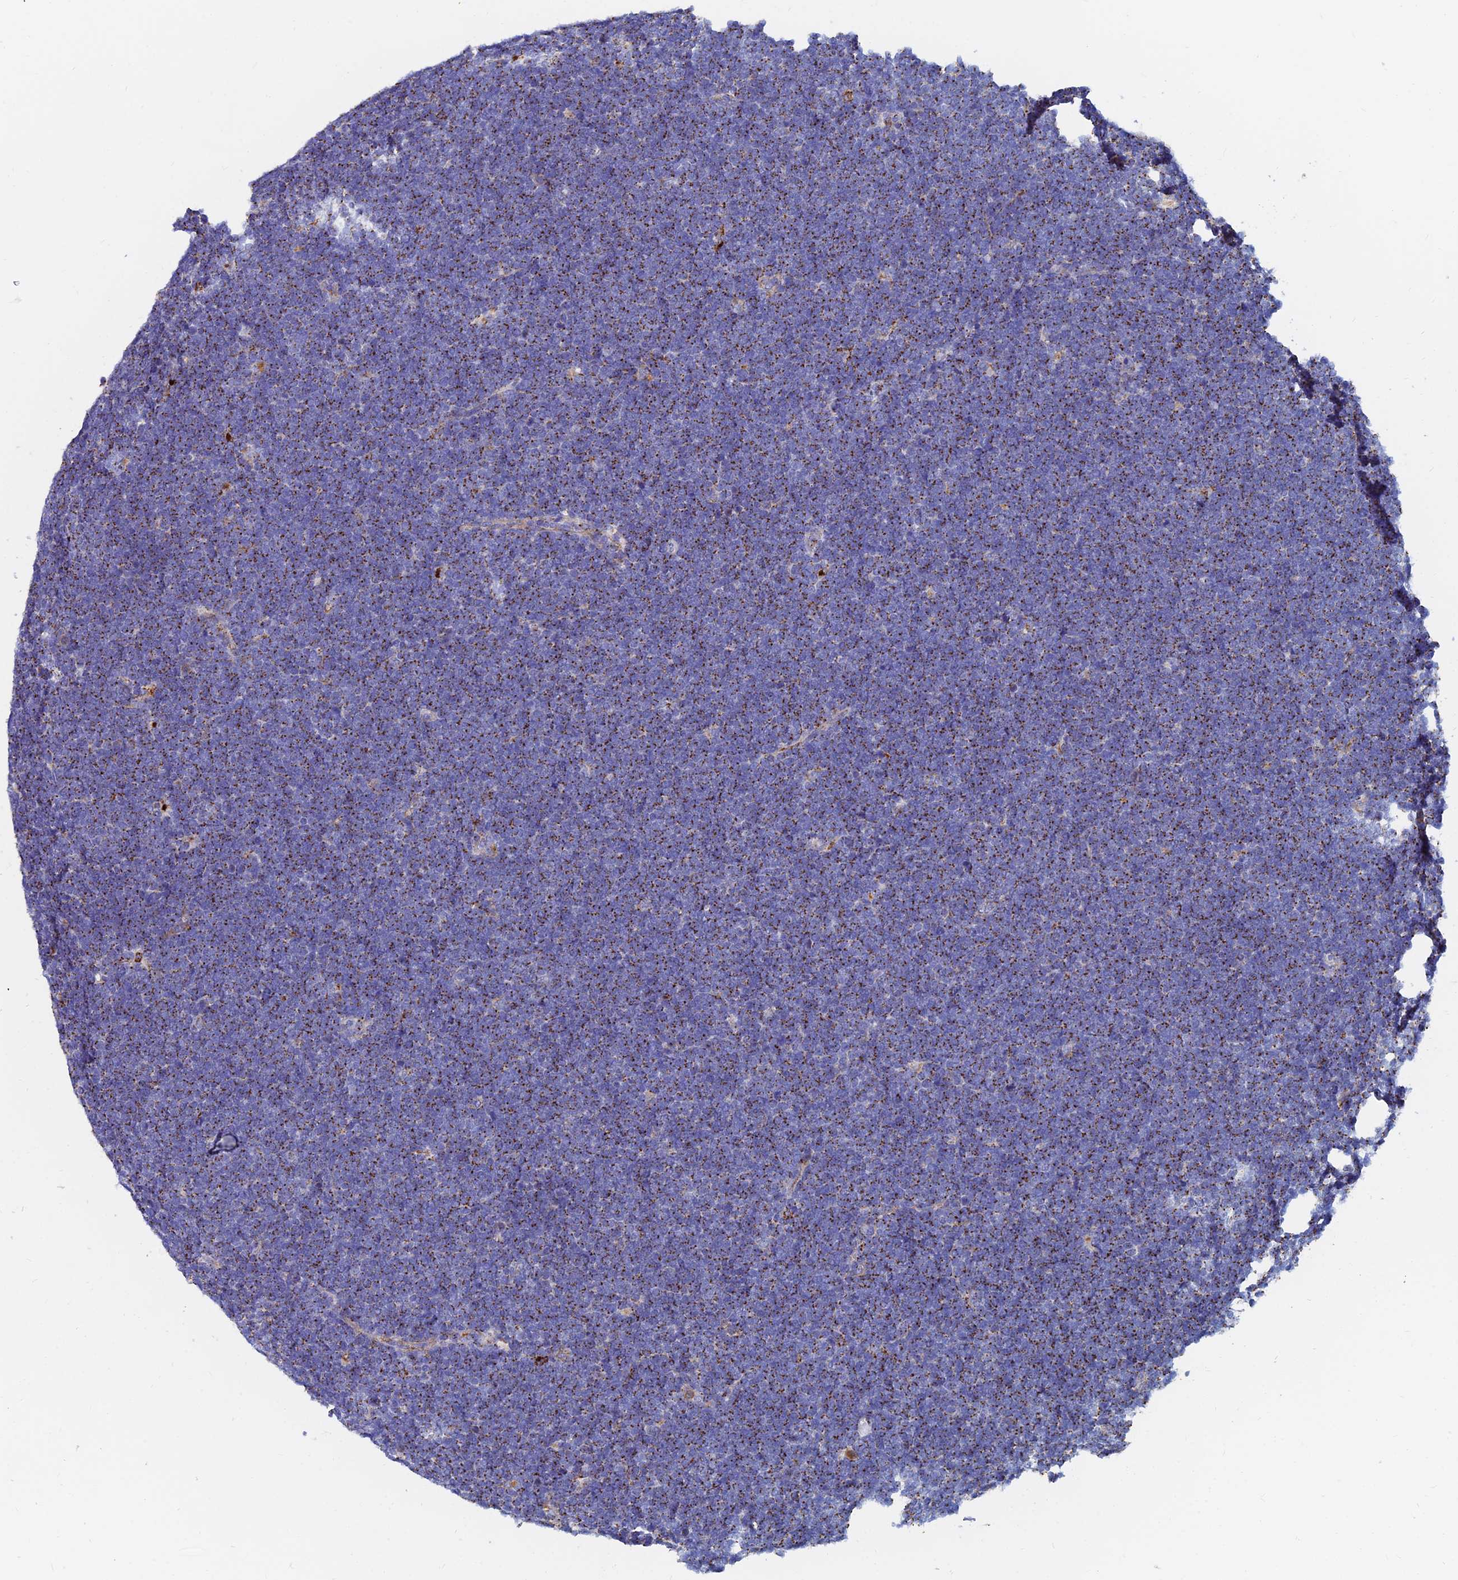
{"staining": {"intensity": "moderate", "quantity": ">75%", "location": "cytoplasmic/membranous"}, "tissue": "lymphoma", "cell_type": "Tumor cells", "image_type": "cancer", "snomed": [{"axis": "morphology", "description": "Malignant lymphoma, non-Hodgkin's type, High grade"}, {"axis": "topography", "description": "Lymph node"}], "caption": "DAB (3,3'-diaminobenzidine) immunohistochemical staining of malignant lymphoma, non-Hodgkin's type (high-grade) exhibits moderate cytoplasmic/membranous protein expression in about >75% of tumor cells.", "gene": "SPNS1", "patient": {"sex": "male", "age": 13}}